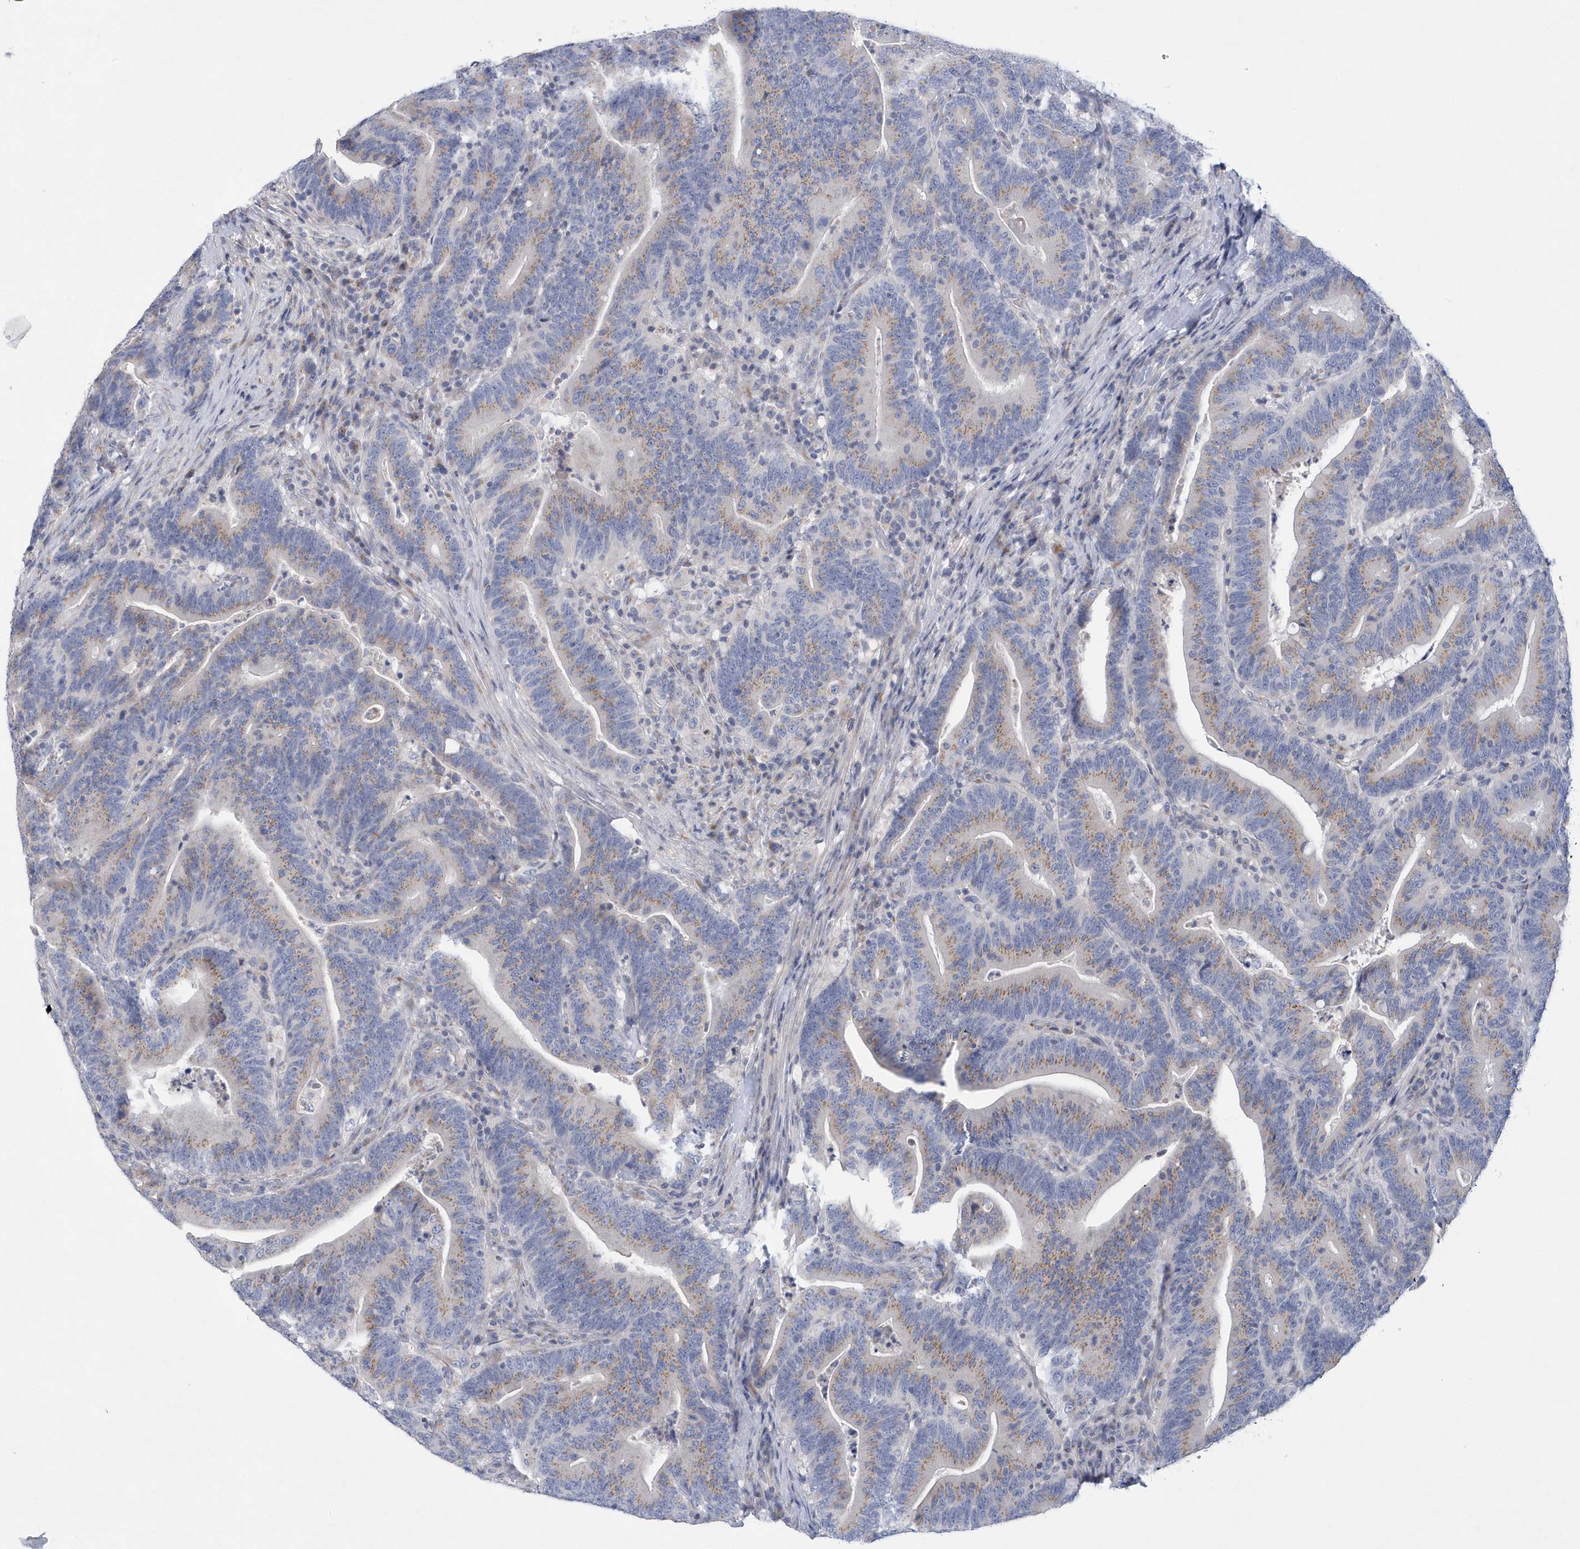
{"staining": {"intensity": "moderate", "quantity": "25%-75%", "location": "cytoplasmic/membranous"}, "tissue": "colorectal cancer", "cell_type": "Tumor cells", "image_type": "cancer", "snomed": [{"axis": "morphology", "description": "Adenocarcinoma, NOS"}, {"axis": "topography", "description": "Colon"}], "caption": "IHC (DAB) staining of human adenocarcinoma (colorectal) exhibits moderate cytoplasmic/membranous protein staining in approximately 25%-75% of tumor cells.", "gene": "SPATA18", "patient": {"sex": "female", "age": 67}}